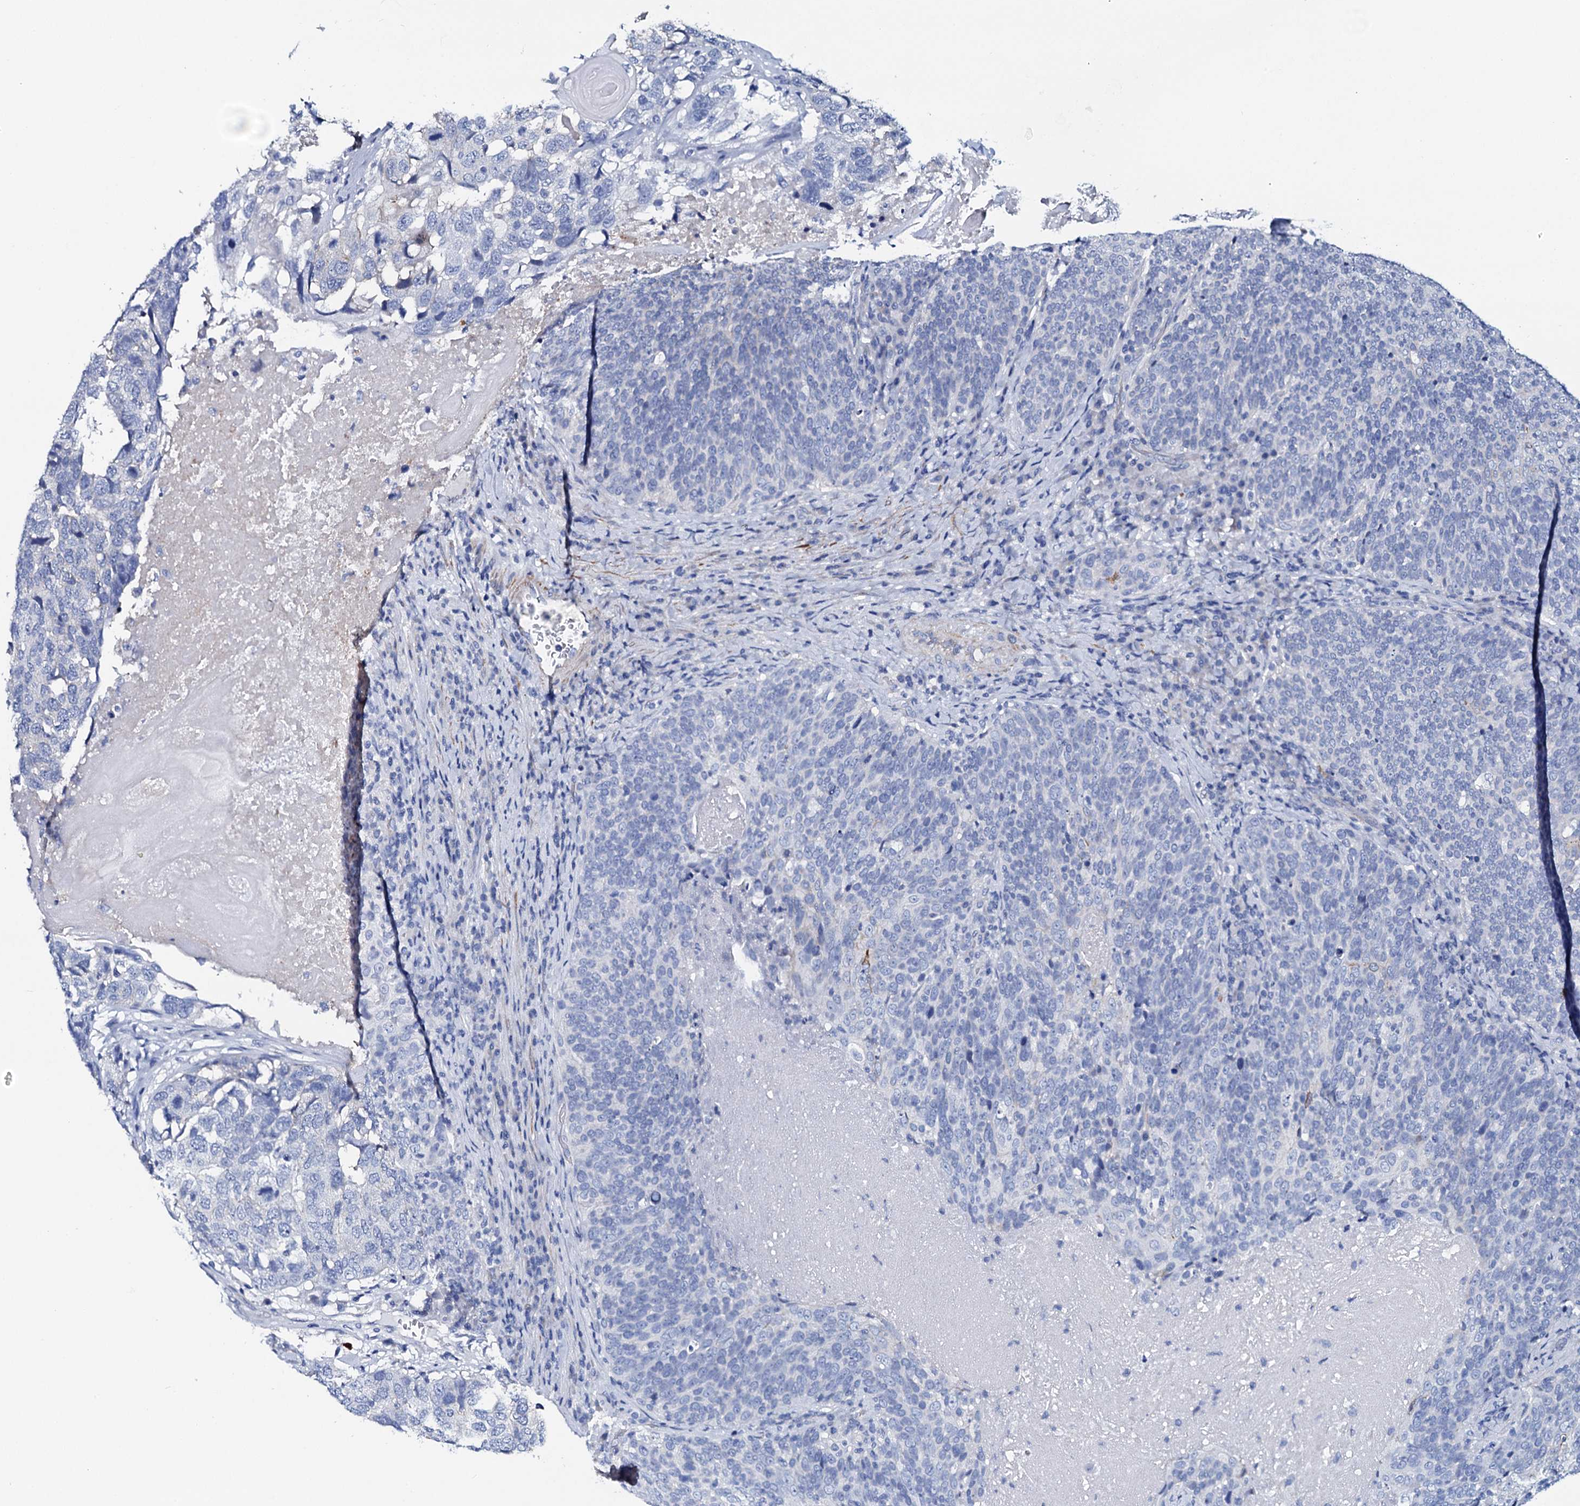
{"staining": {"intensity": "negative", "quantity": "none", "location": "none"}, "tissue": "head and neck cancer", "cell_type": "Tumor cells", "image_type": "cancer", "snomed": [{"axis": "morphology", "description": "Squamous cell carcinoma, NOS"}, {"axis": "morphology", "description": "Squamous cell carcinoma, metastatic, NOS"}, {"axis": "topography", "description": "Lymph node"}, {"axis": "topography", "description": "Head-Neck"}], "caption": "There is no significant positivity in tumor cells of metastatic squamous cell carcinoma (head and neck).", "gene": "GYS2", "patient": {"sex": "male", "age": 62}}